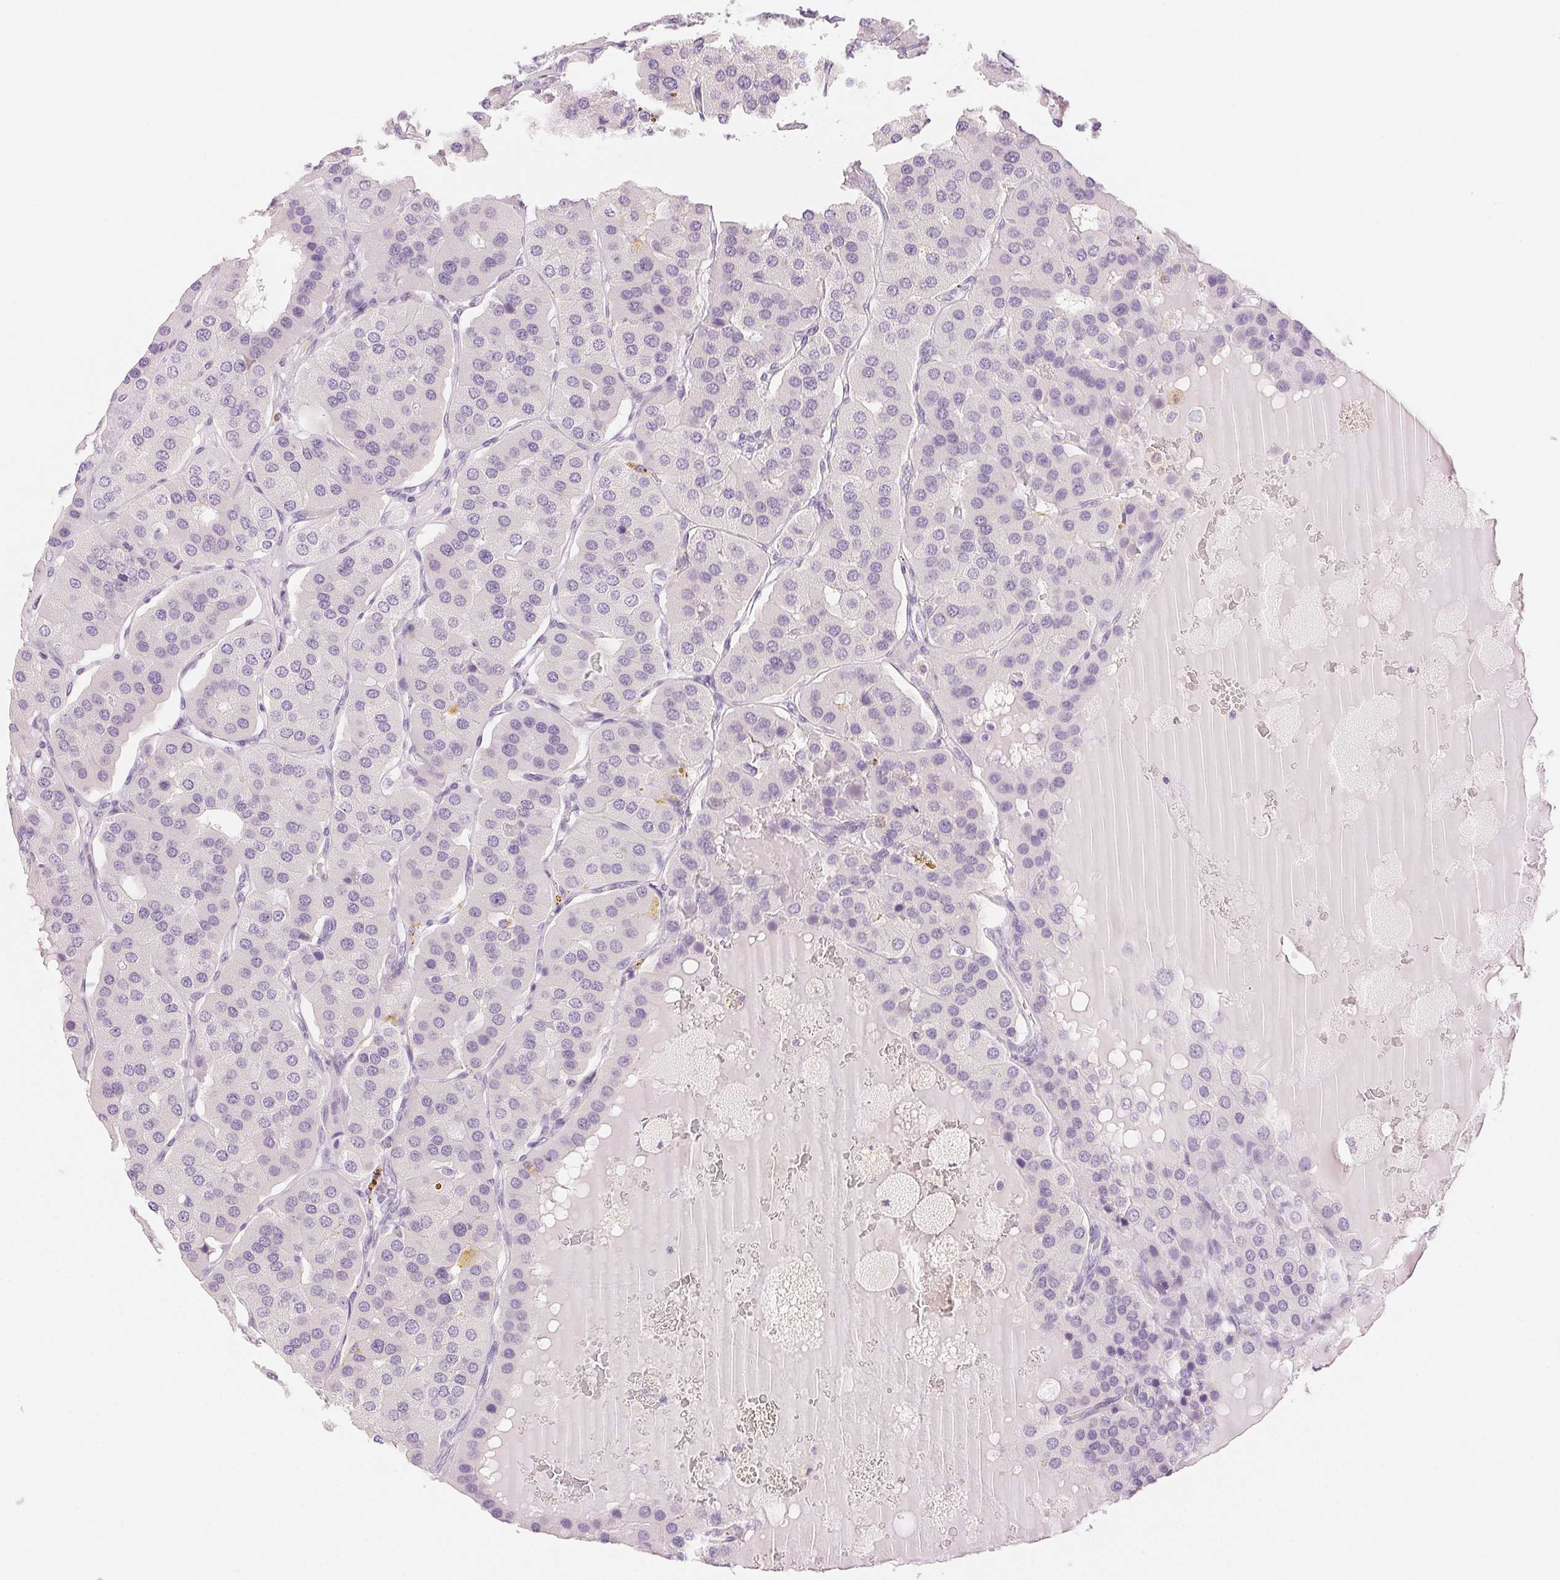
{"staining": {"intensity": "negative", "quantity": "none", "location": "none"}, "tissue": "parathyroid gland", "cell_type": "Glandular cells", "image_type": "normal", "snomed": [{"axis": "morphology", "description": "Normal tissue, NOS"}, {"axis": "morphology", "description": "Adenoma, NOS"}, {"axis": "topography", "description": "Parathyroid gland"}], "caption": "Micrograph shows no protein positivity in glandular cells of unremarkable parathyroid gland. The staining is performed using DAB (3,3'-diaminobenzidine) brown chromogen with nuclei counter-stained in using hematoxylin.", "gene": "SLC5A2", "patient": {"sex": "female", "age": 86}}